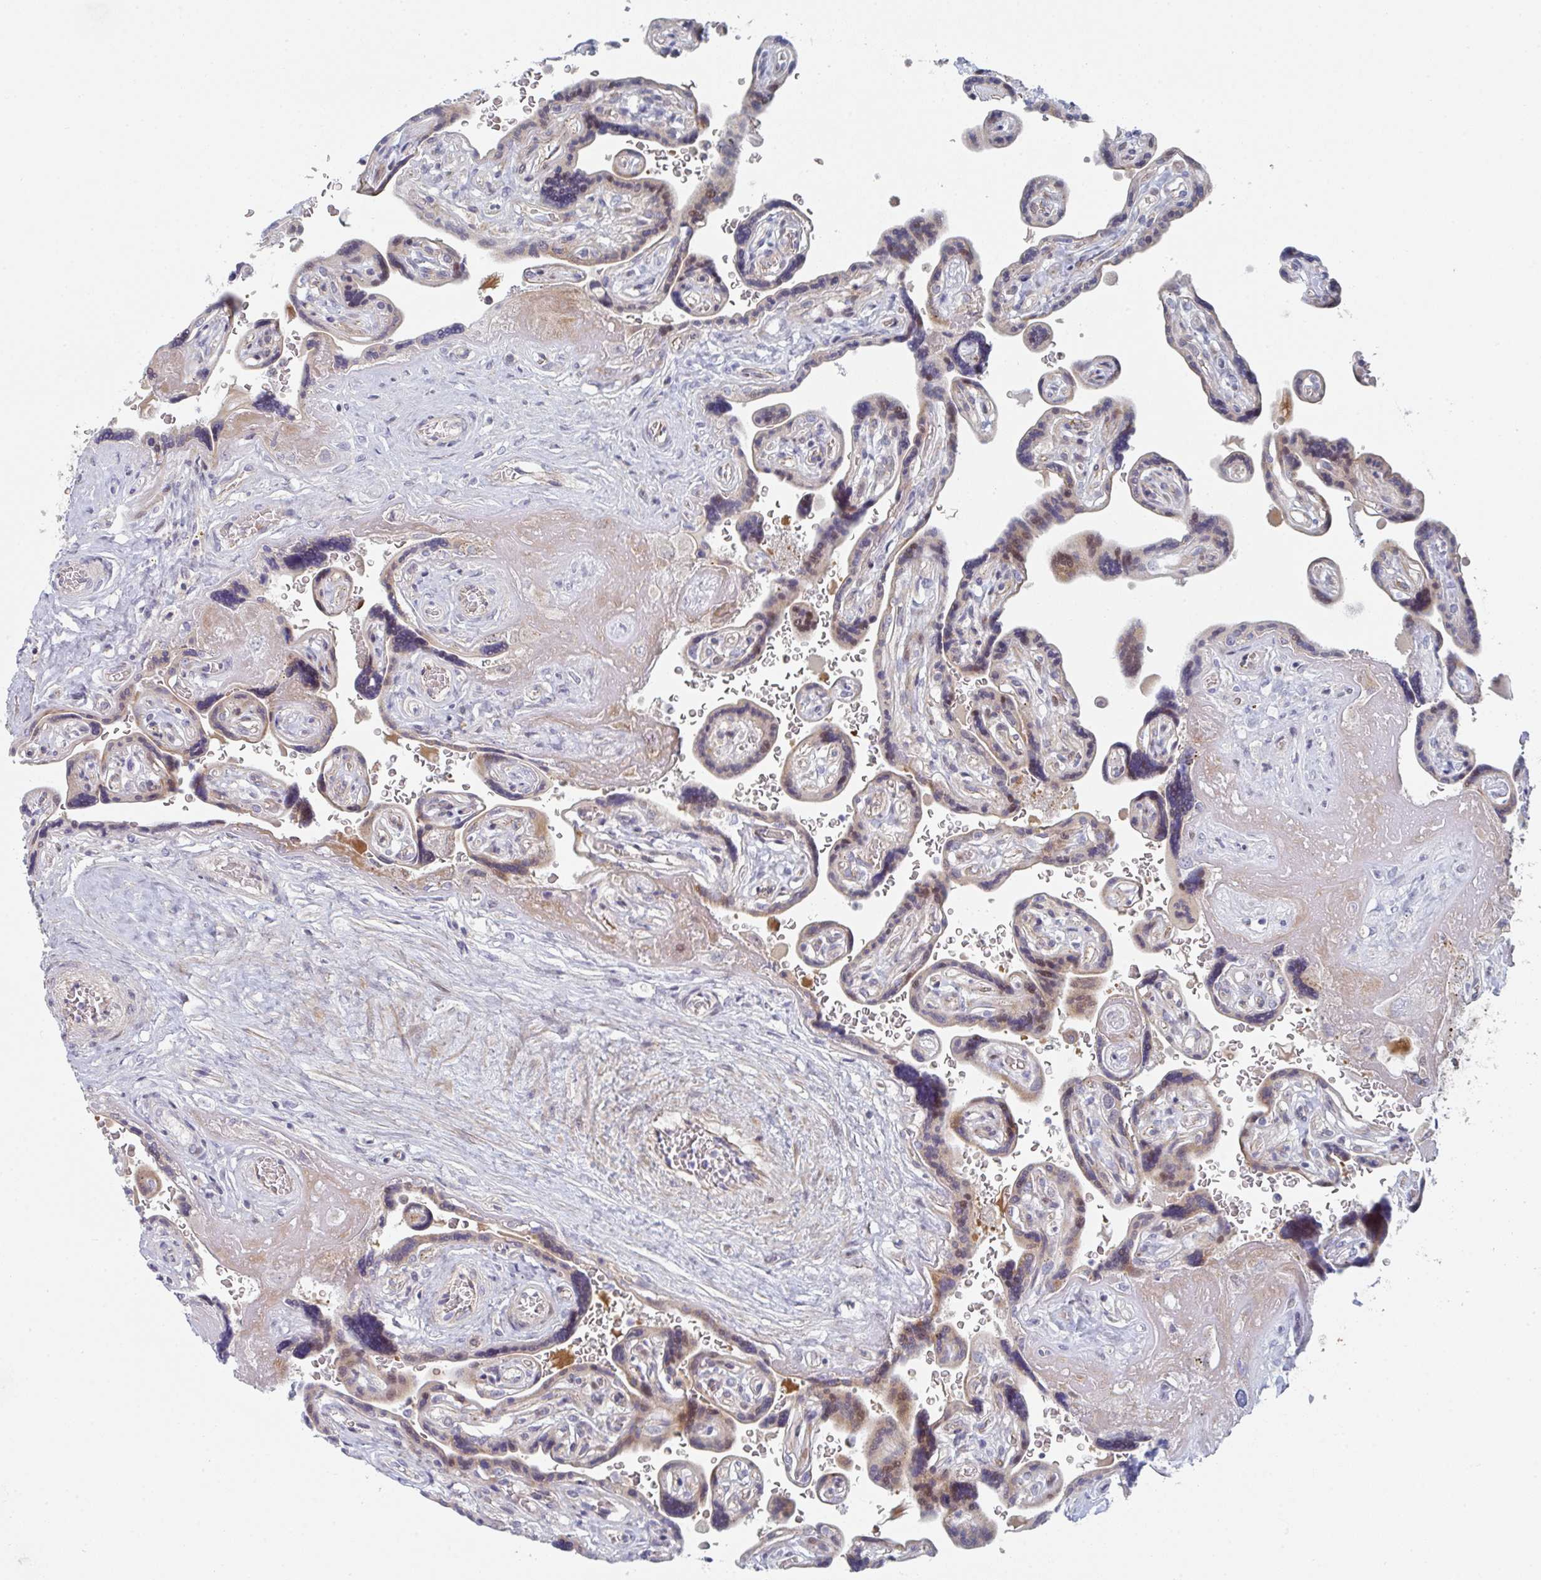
{"staining": {"intensity": "moderate", "quantity": "<25%", "location": "cytoplasmic/membranous"}, "tissue": "placenta", "cell_type": "Decidual cells", "image_type": "normal", "snomed": [{"axis": "morphology", "description": "Normal tissue, NOS"}, {"axis": "topography", "description": "Placenta"}], "caption": "Decidual cells reveal moderate cytoplasmic/membranous staining in approximately <25% of cells in normal placenta.", "gene": "ZNF644", "patient": {"sex": "female", "age": 32}}